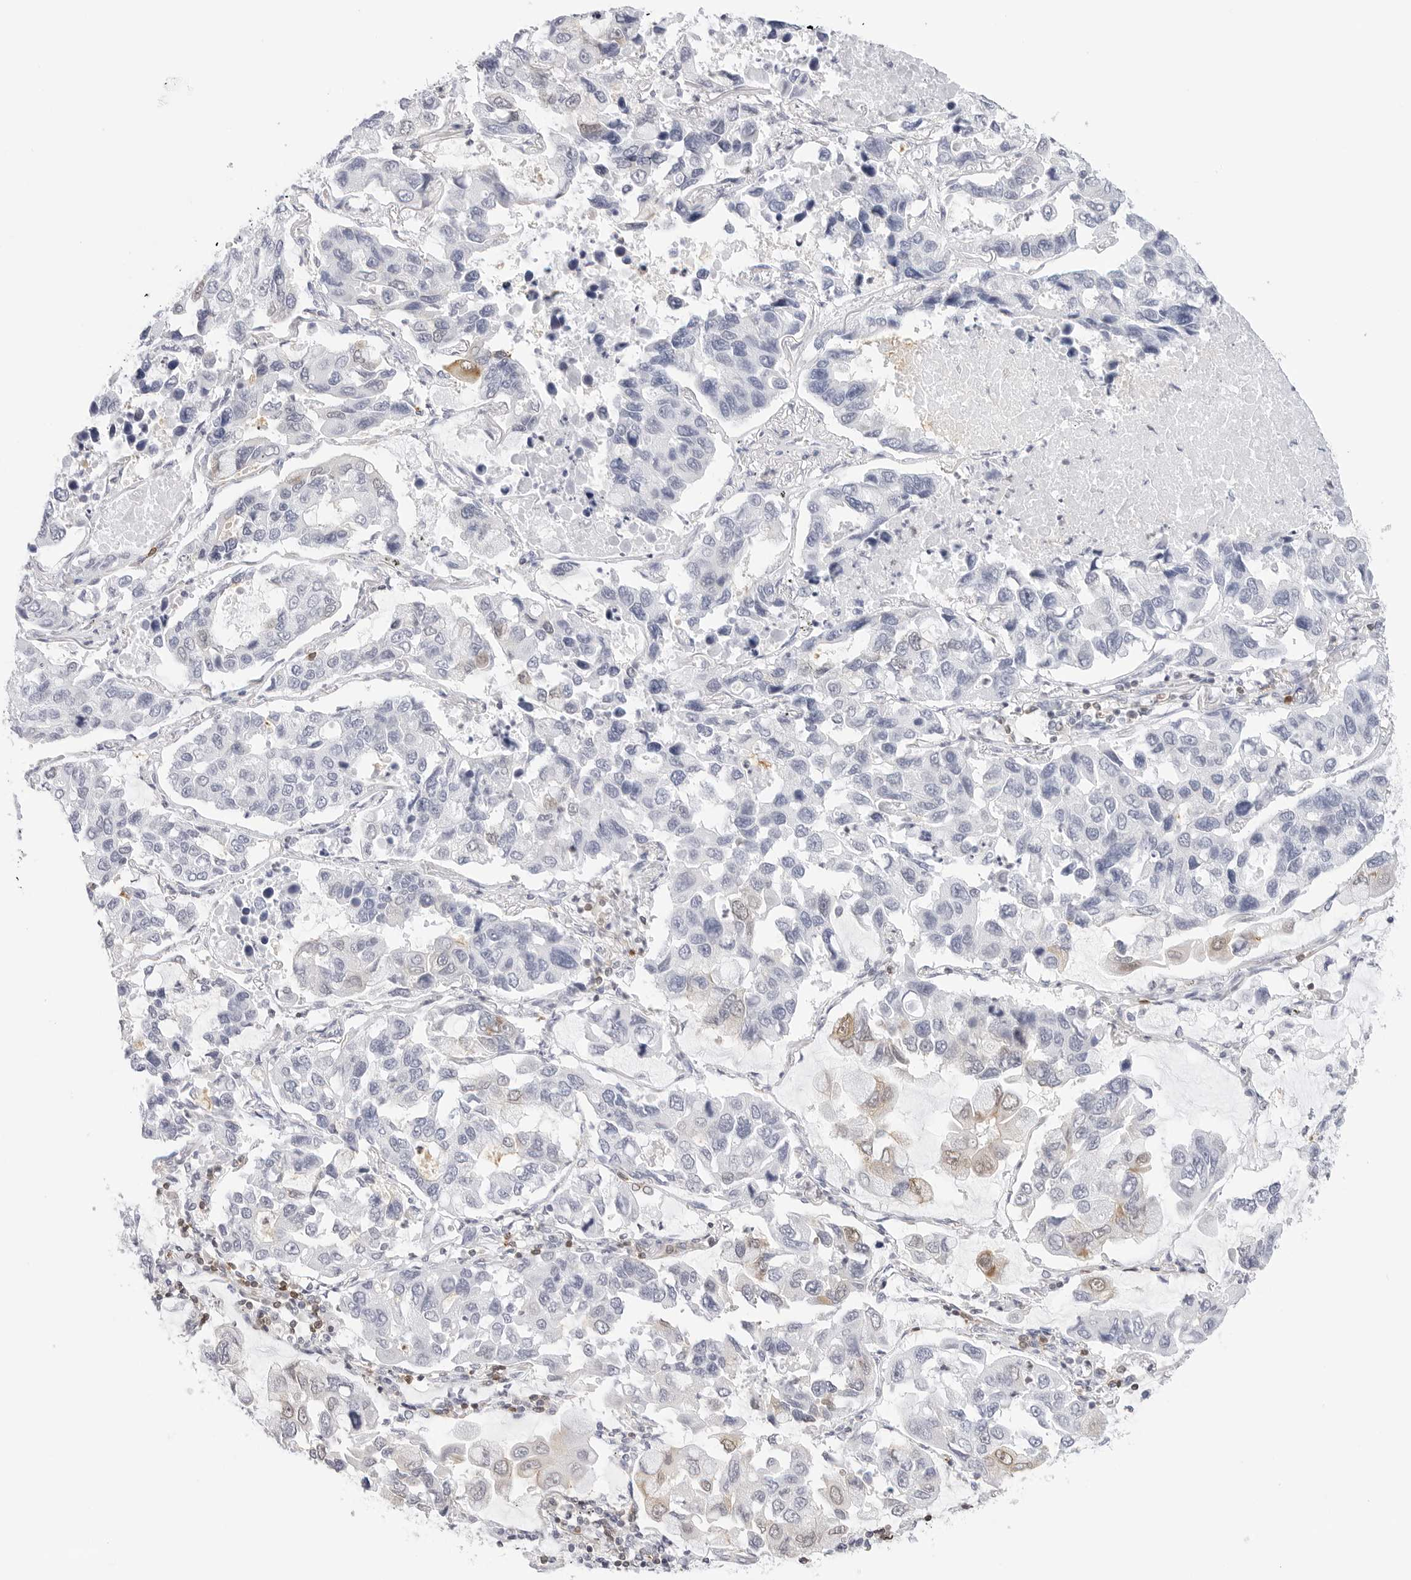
{"staining": {"intensity": "weak", "quantity": "<25%", "location": "cytoplasmic/membranous"}, "tissue": "lung cancer", "cell_type": "Tumor cells", "image_type": "cancer", "snomed": [{"axis": "morphology", "description": "Adenocarcinoma, NOS"}, {"axis": "topography", "description": "Lung"}], "caption": "Immunohistochemistry (IHC) image of lung cancer (adenocarcinoma) stained for a protein (brown), which shows no staining in tumor cells.", "gene": "SLC9A3R1", "patient": {"sex": "male", "age": 64}}